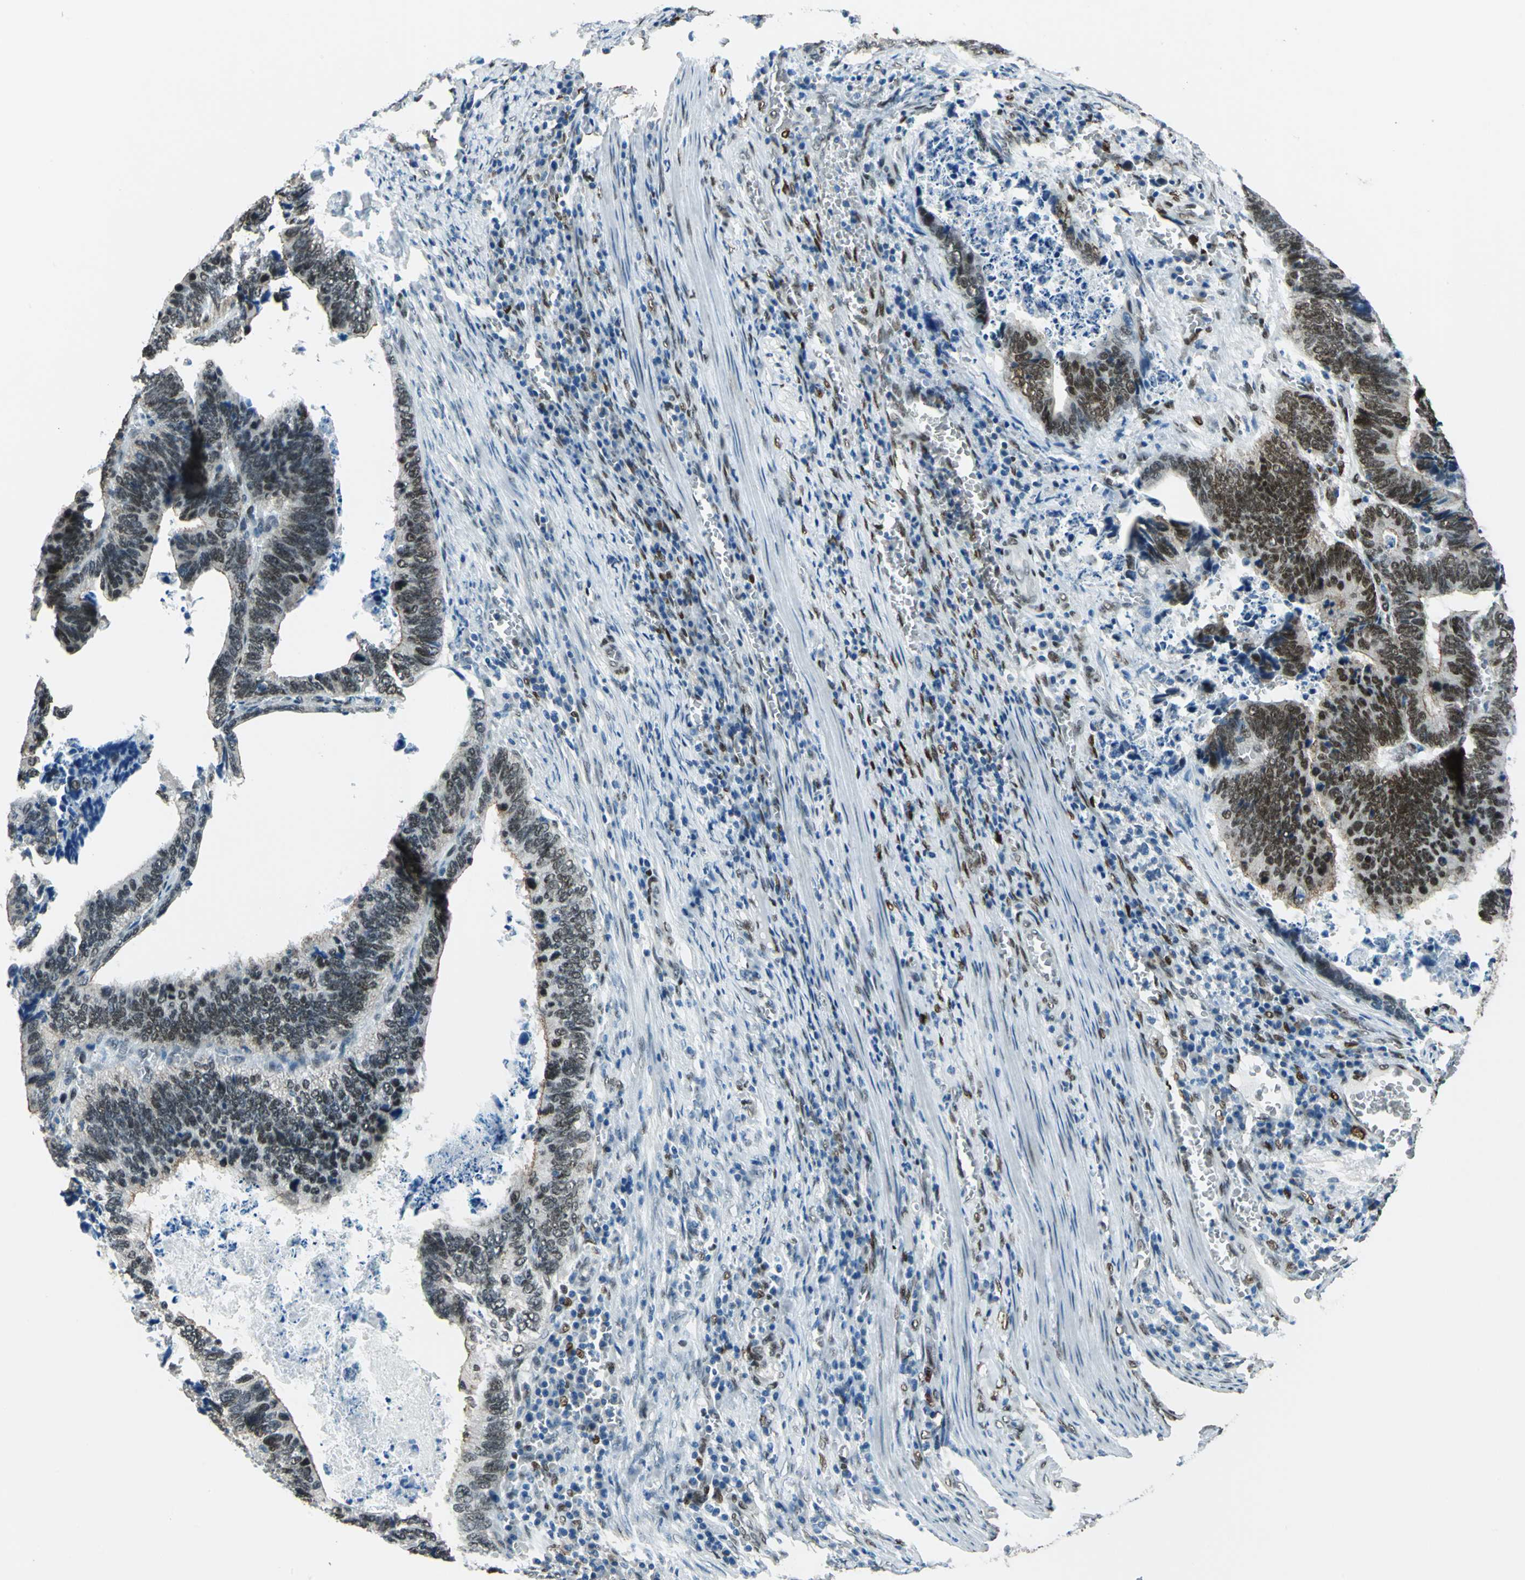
{"staining": {"intensity": "strong", "quantity": ">75%", "location": "nuclear"}, "tissue": "colorectal cancer", "cell_type": "Tumor cells", "image_type": "cancer", "snomed": [{"axis": "morphology", "description": "Adenocarcinoma, NOS"}, {"axis": "topography", "description": "Colon"}], "caption": "Brown immunohistochemical staining in human colorectal adenocarcinoma demonstrates strong nuclear positivity in approximately >75% of tumor cells.", "gene": "NFIA", "patient": {"sex": "male", "age": 72}}